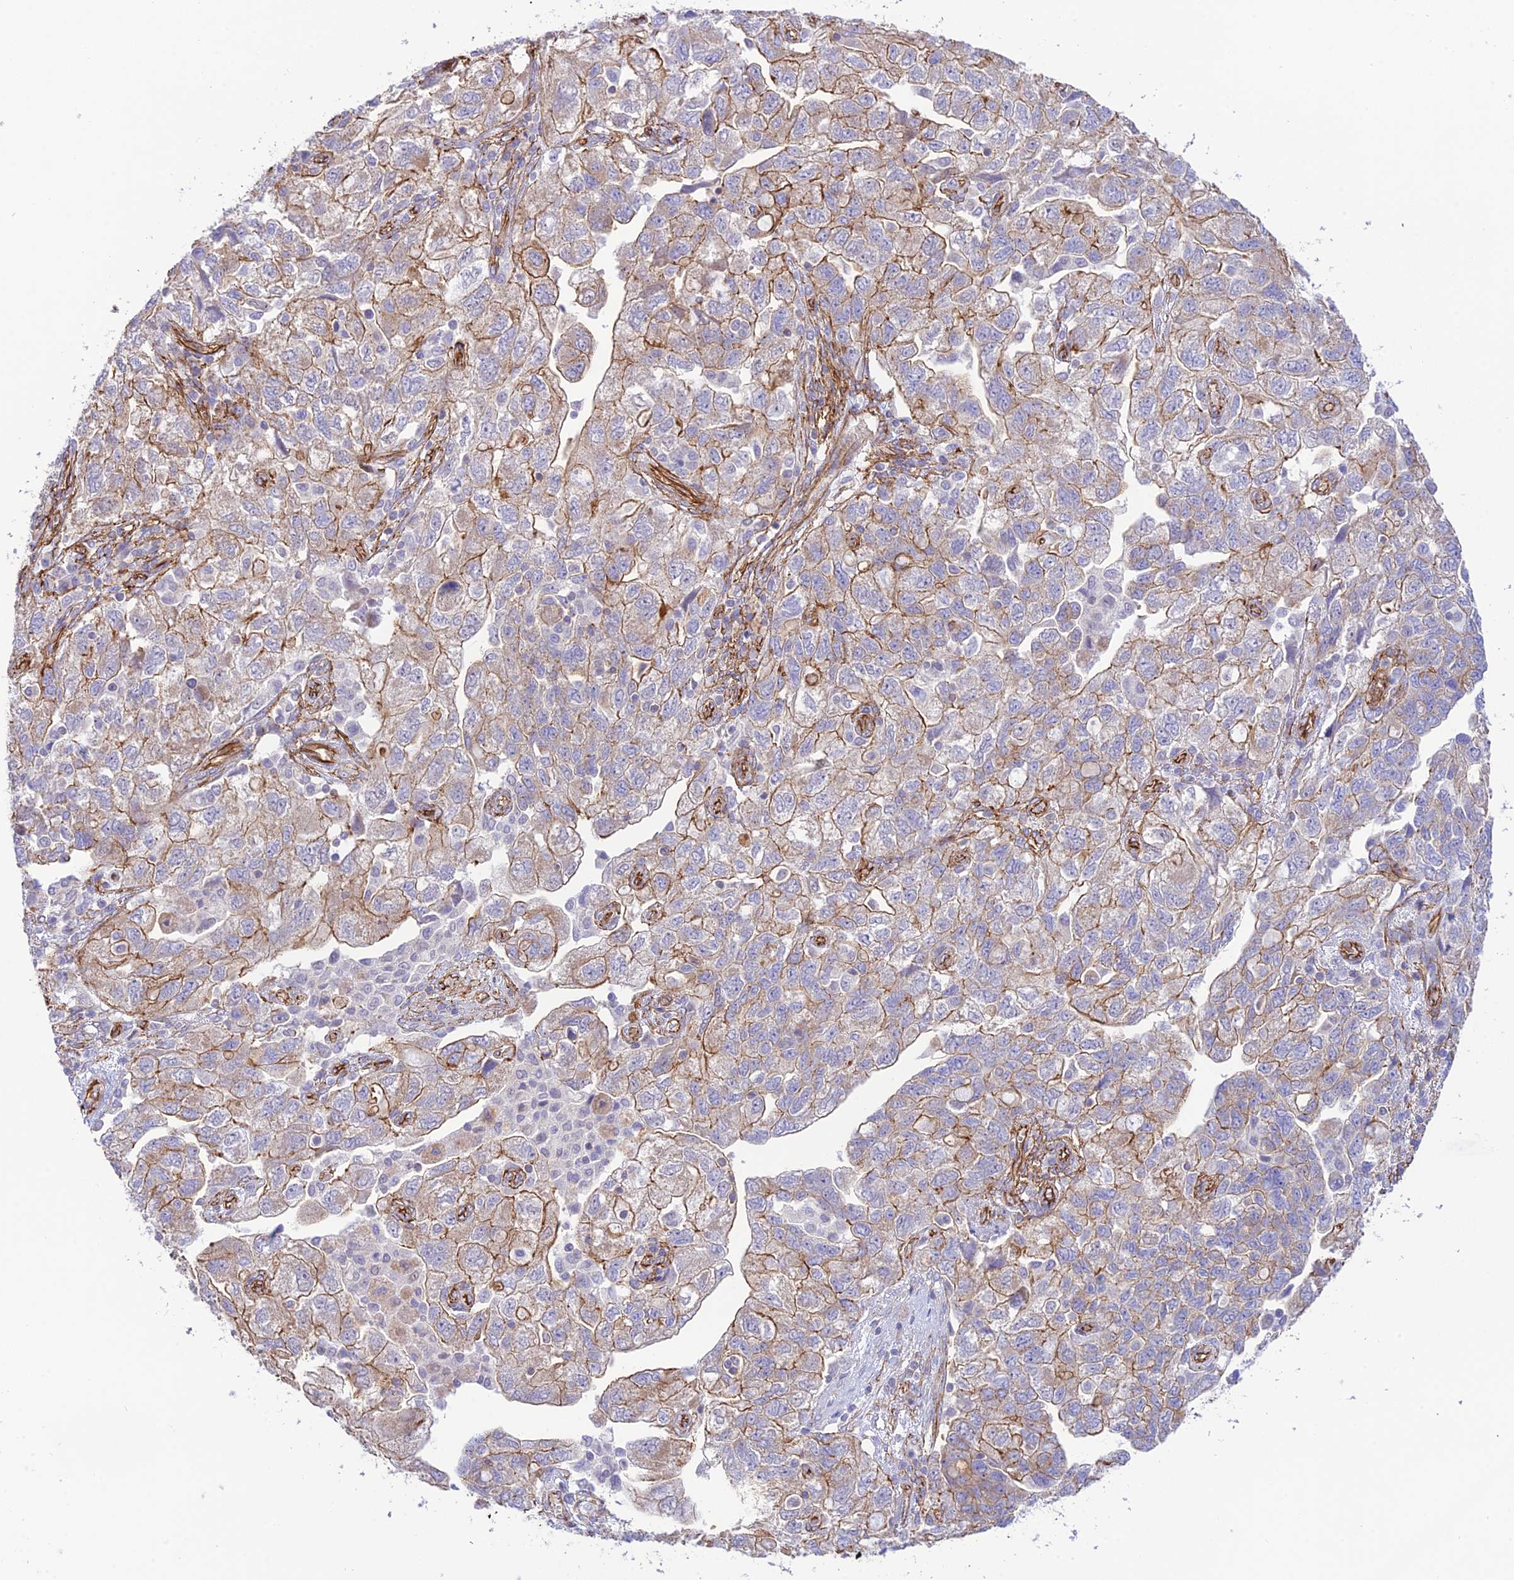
{"staining": {"intensity": "moderate", "quantity": "25%-75%", "location": "cytoplasmic/membranous"}, "tissue": "ovarian cancer", "cell_type": "Tumor cells", "image_type": "cancer", "snomed": [{"axis": "morphology", "description": "Carcinoma, NOS"}, {"axis": "morphology", "description": "Cystadenocarcinoma, serous, NOS"}, {"axis": "topography", "description": "Ovary"}], "caption": "Protein expression analysis of serous cystadenocarcinoma (ovarian) reveals moderate cytoplasmic/membranous expression in approximately 25%-75% of tumor cells.", "gene": "YPEL5", "patient": {"sex": "female", "age": 69}}